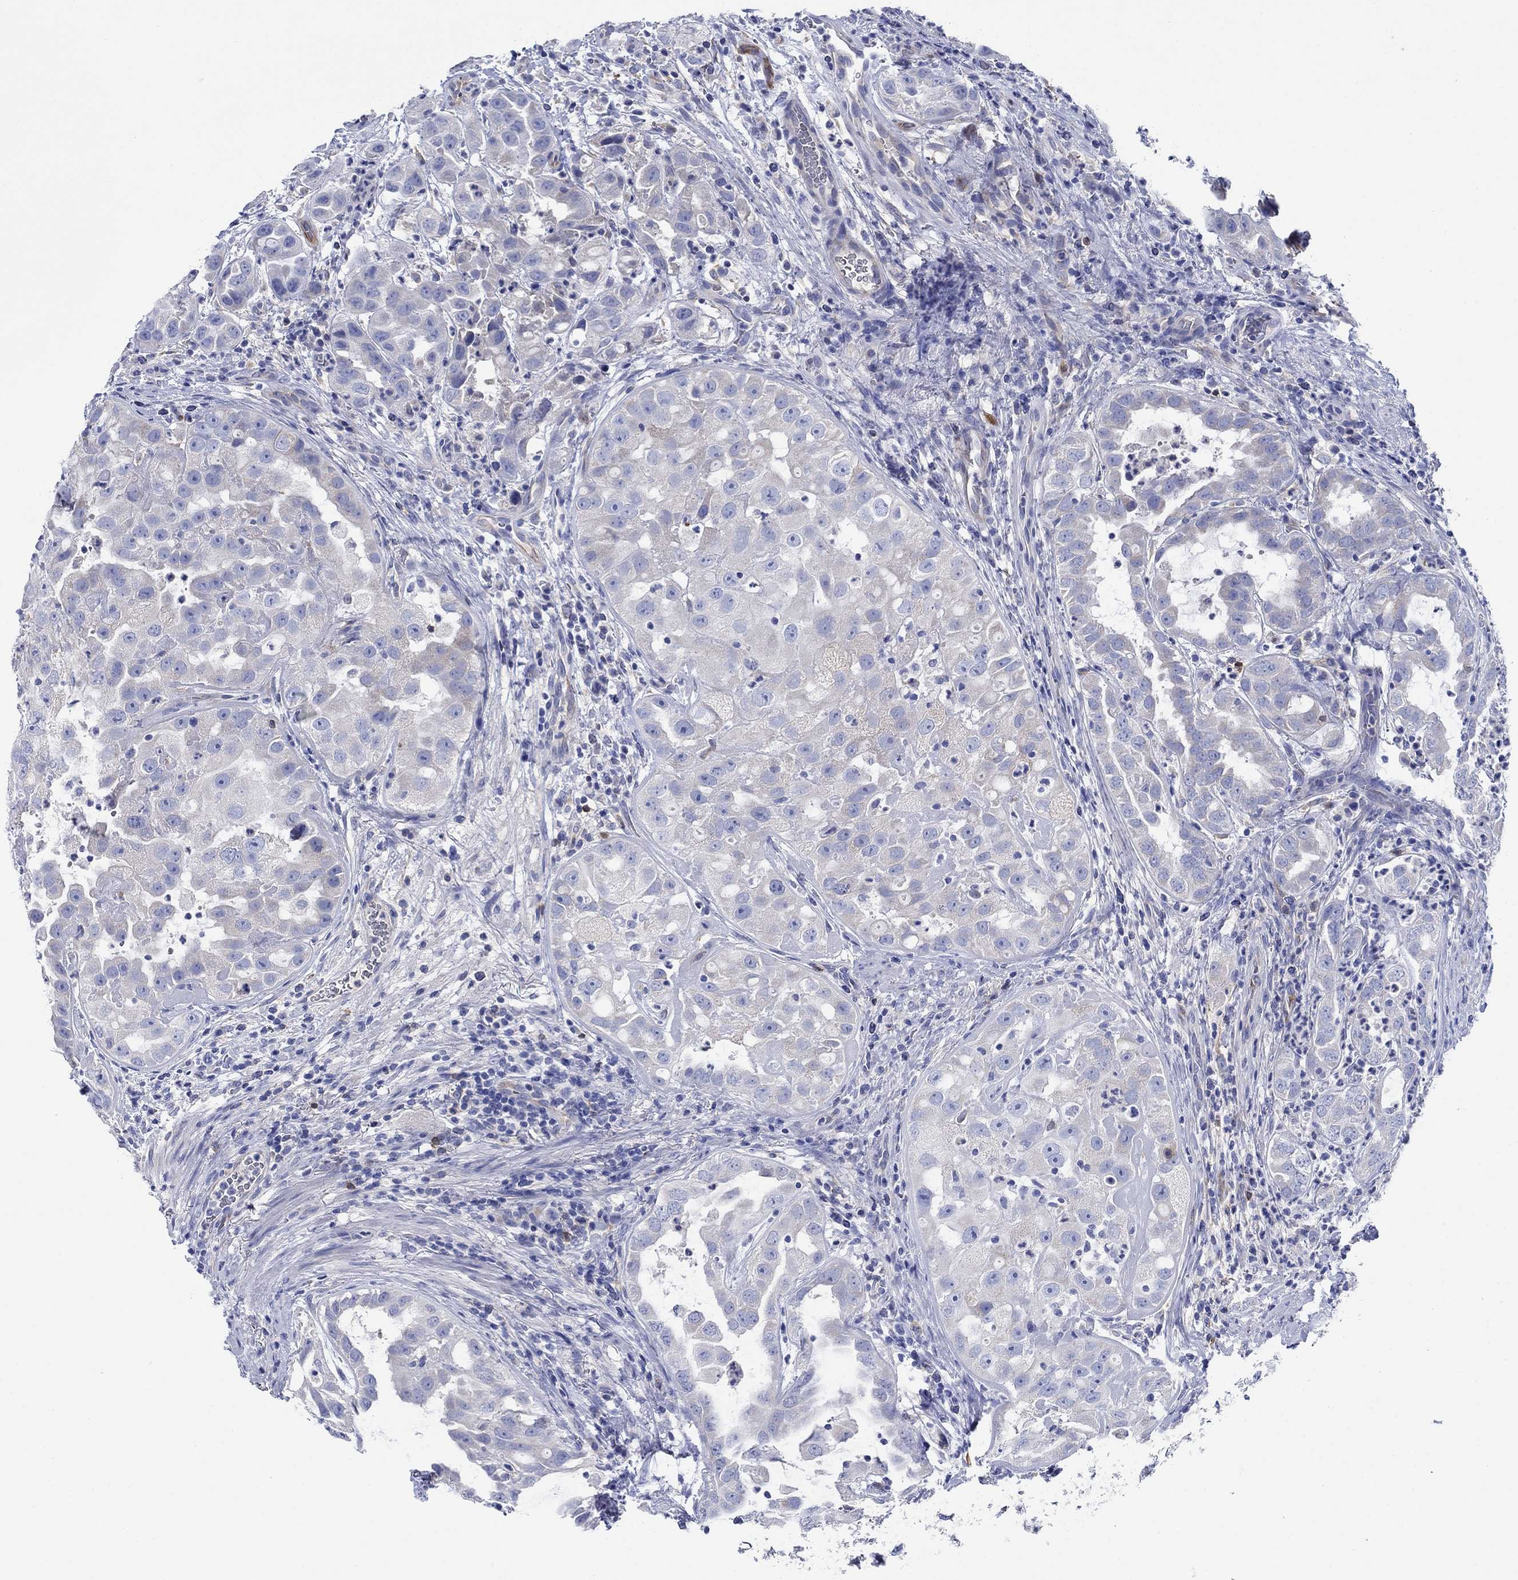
{"staining": {"intensity": "negative", "quantity": "none", "location": "none"}, "tissue": "urothelial cancer", "cell_type": "Tumor cells", "image_type": "cancer", "snomed": [{"axis": "morphology", "description": "Urothelial carcinoma, High grade"}, {"axis": "topography", "description": "Urinary bladder"}], "caption": "Human high-grade urothelial carcinoma stained for a protein using immunohistochemistry displays no staining in tumor cells.", "gene": "TRIM16", "patient": {"sex": "female", "age": 41}}